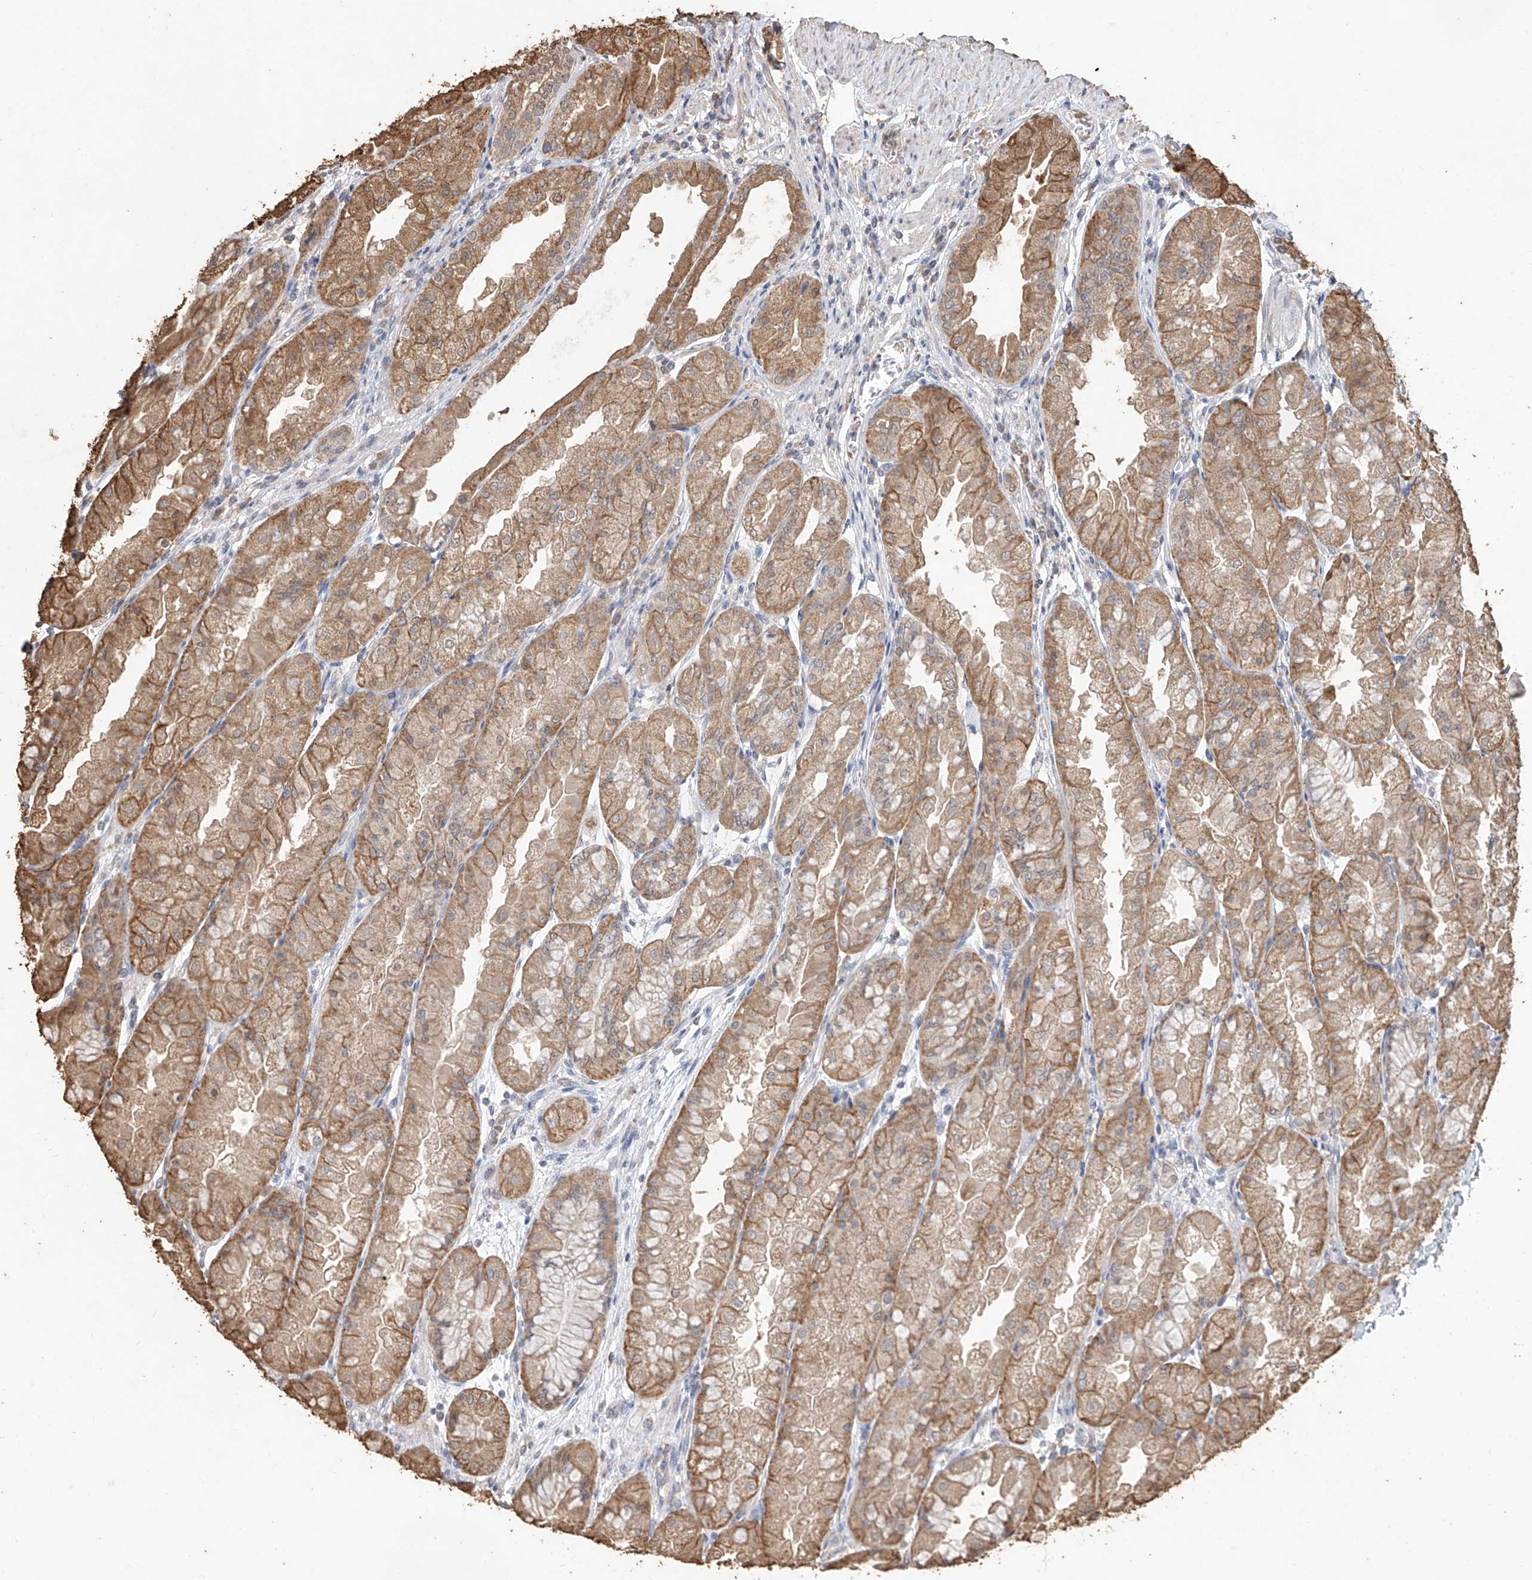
{"staining": {"intensity": "moderate", "quantity": ">75%", "location": "cytoplasmic/membranous"}, "tissue": "stomach", "cell_type": "Glandular cells", "image_type": "normal", "snomed": [{"axis": "morphology", "description": "Normal tissue, NOS"}, {"axis": "topography", "description": "Stomach, upper"}], "caption": "Protein expression analysis of benign stomach reveals moderate cytoplasmic/membranous positivity in about >75% of glandular cells. Ihc stains the protein of interest in brown and the nuclei are stained blue.", "gene": "ELOVL1", "patient": {"sex": "male", "age": 47}}